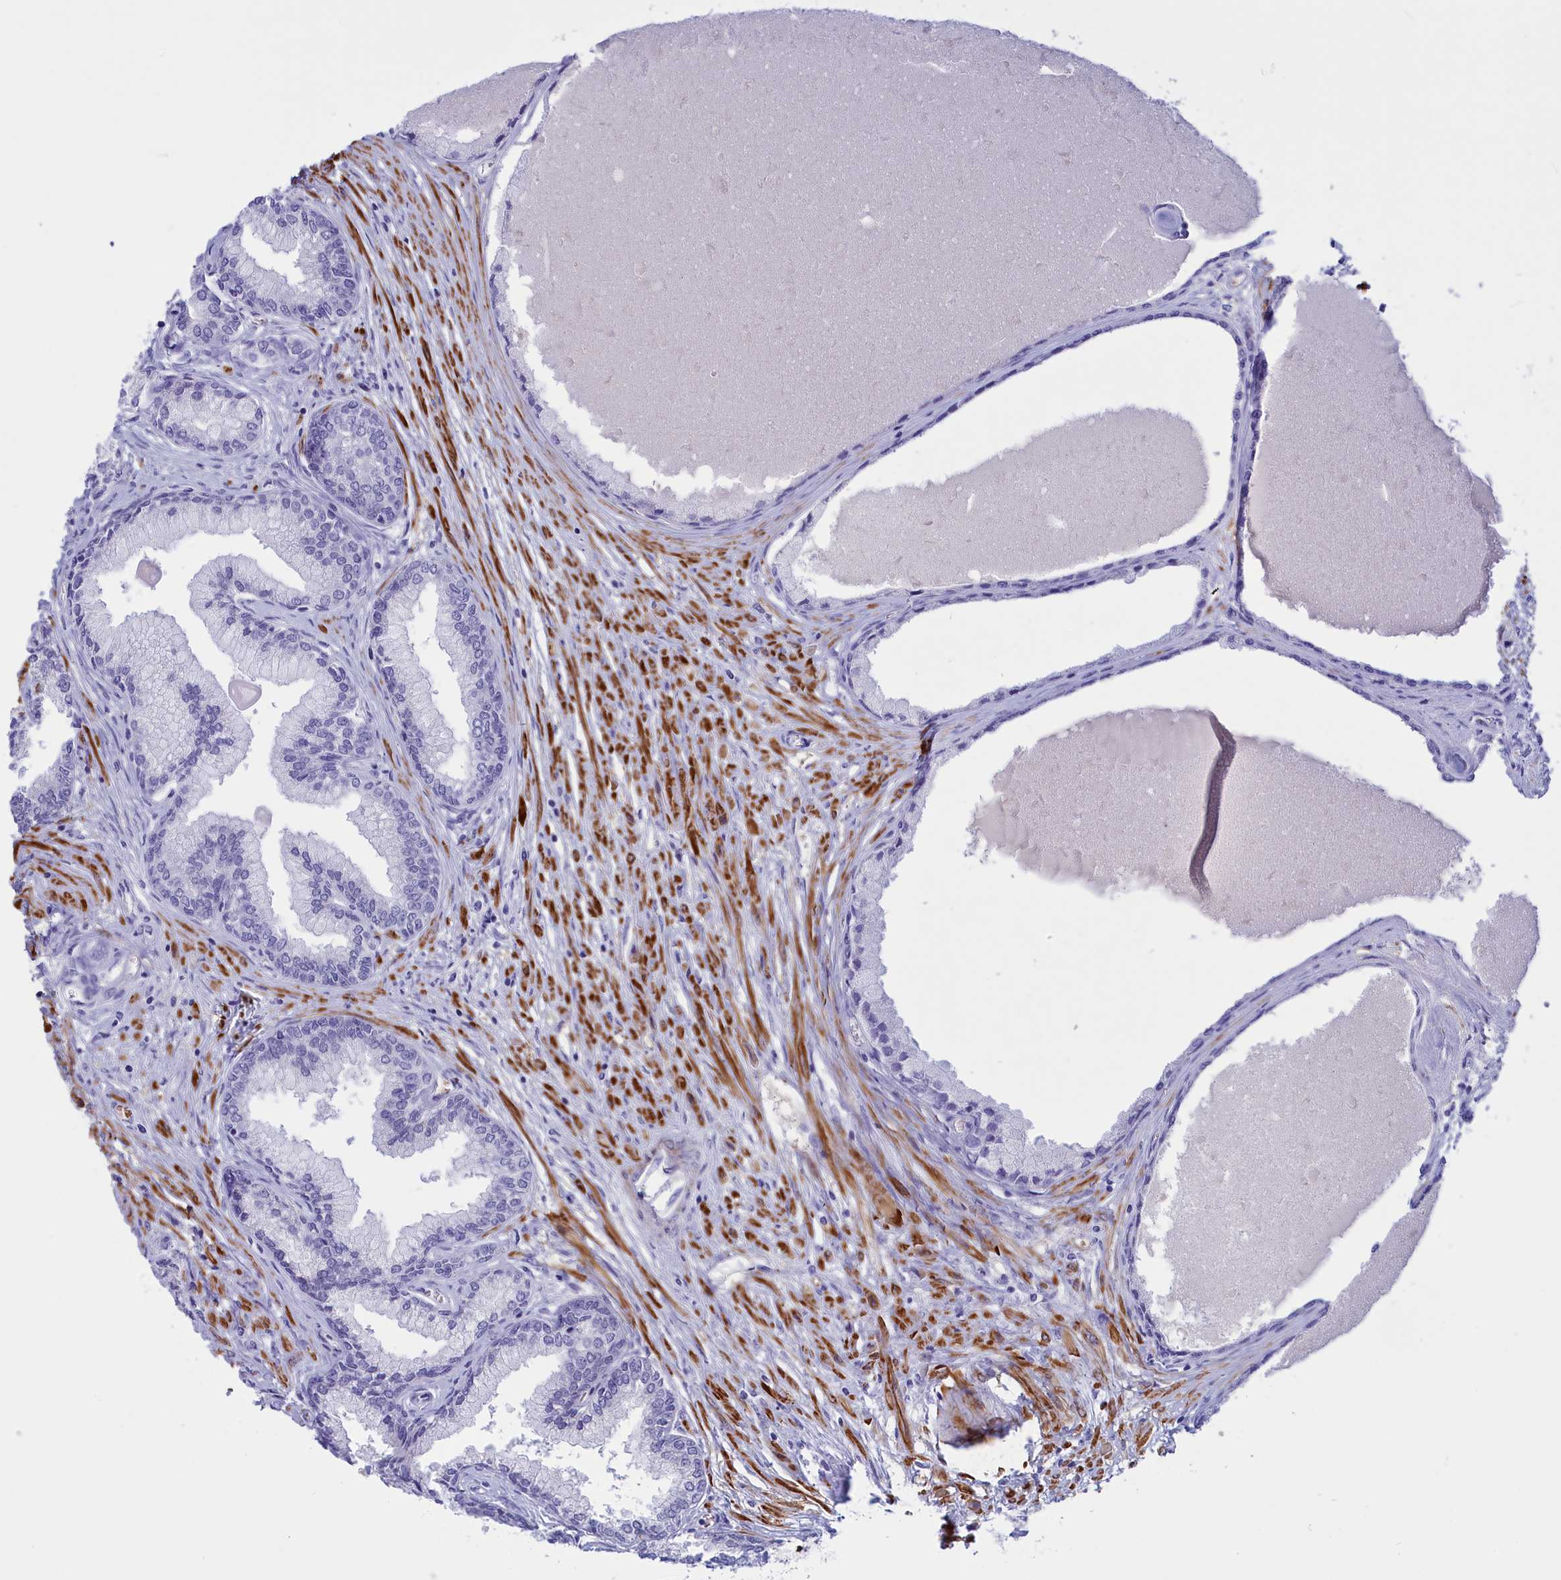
{"staining": {"intensity": "weak", "quantity": "<25%", "location": "nuclear"}, "tissue": "prostate cancer", "cell_type": "Tumor cells", "image_type": "cancer", "snomed": [{"axis": "morphology", "description": "Adenocarcinoma, High grade"}, {"axis": "topography", "description": "Prostate"}], "caption": "A high-resolution micrograph shows immunohistochemistry staining of adenocarcinoma (high-grade) (prostate), which displays no significant expression in tumor cells.", "gene": "GAPDHS", "patient": {"sex": "male", "age": 74}}